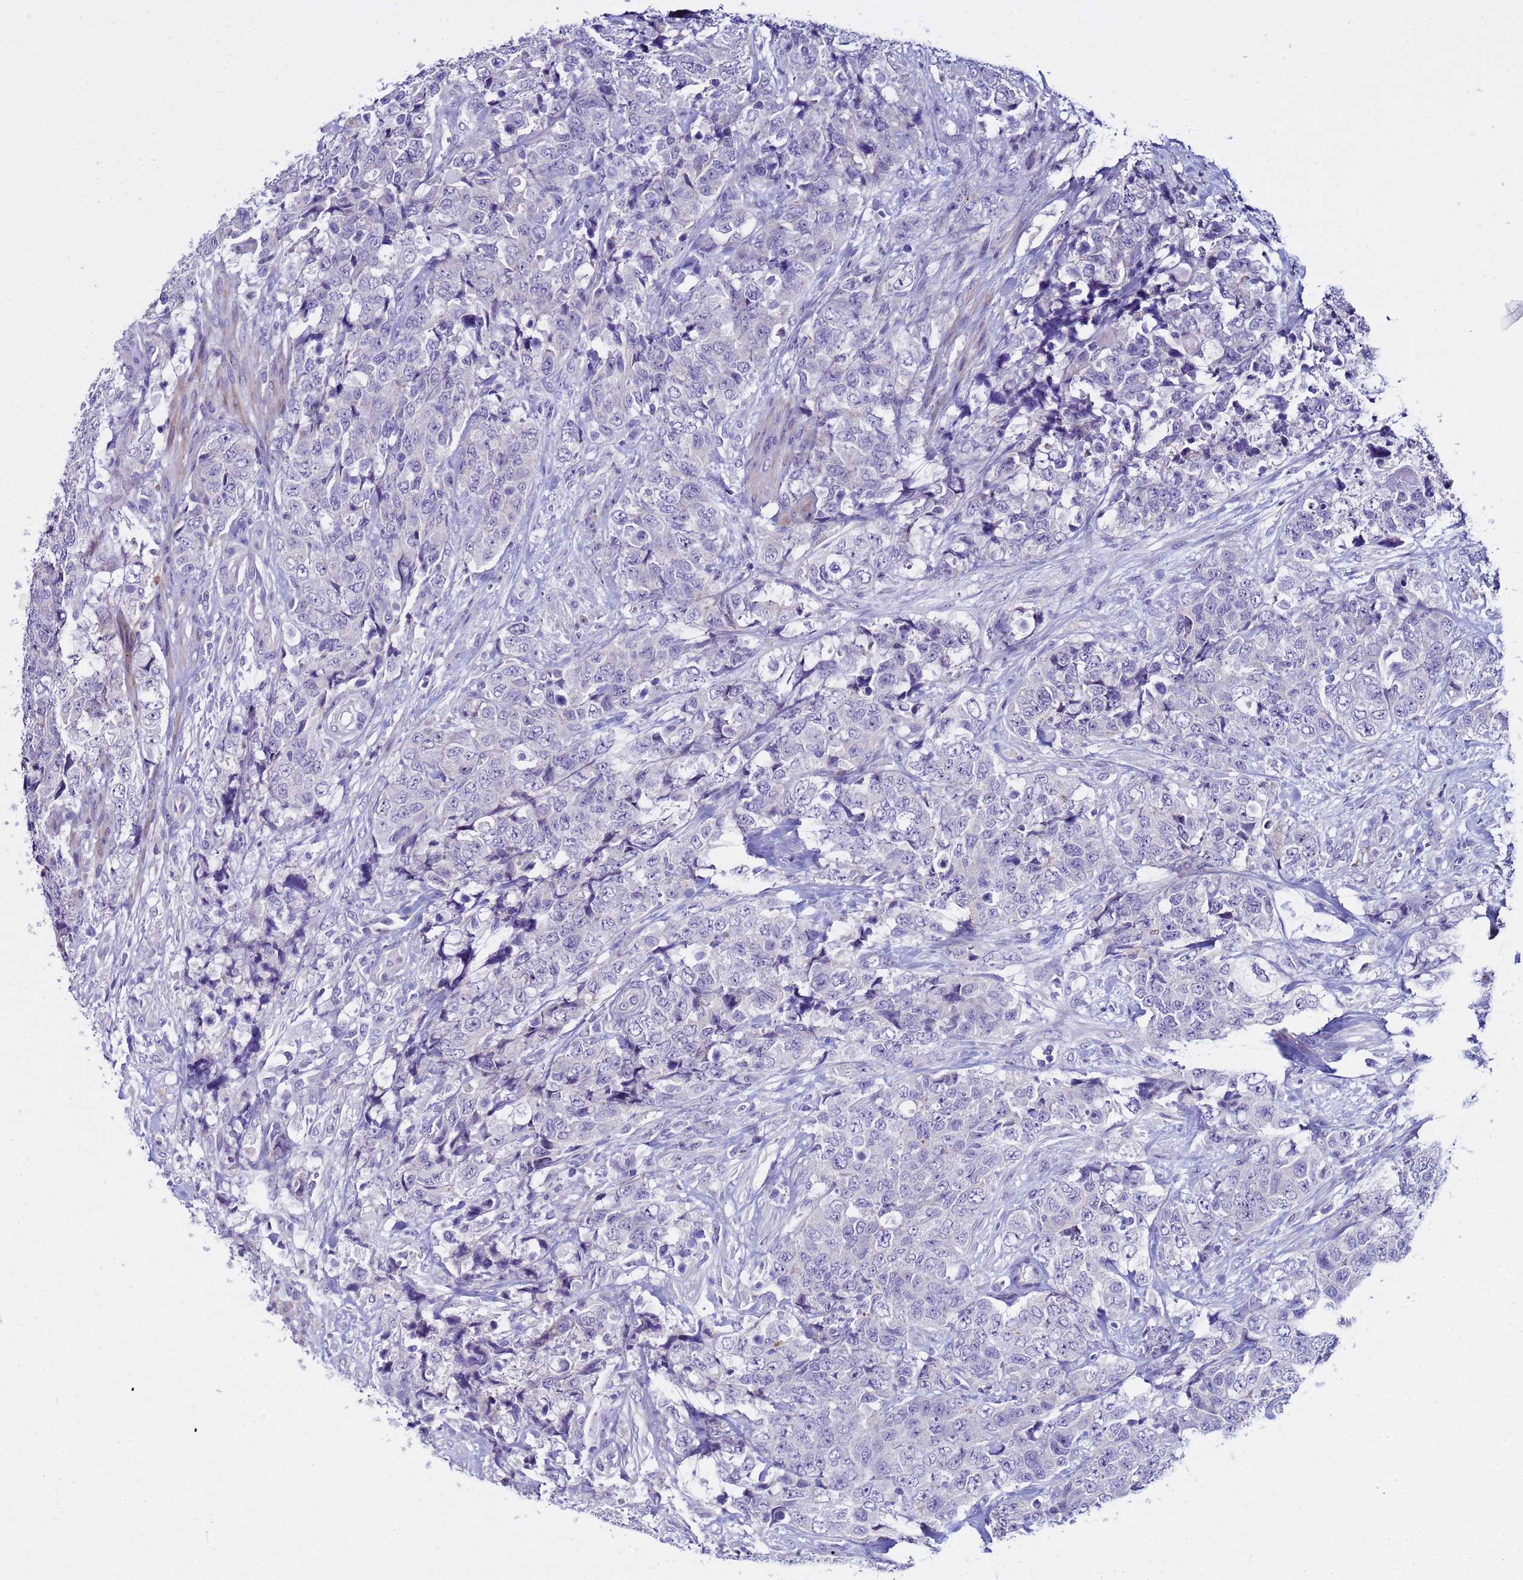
{"staining": {"intensity": "negative", "quantity": "none", "location": "none"}, "tissue": "urothelial cancer", "cell_type": "Tumor cells", "image_type": "cancer", "snomed": [{"axis": "morphology", "description": "Urothelial carcinoma, High grade"}, {"axis": "topography", "description": "Urinary bladder"}], "caption": "High magnification brightfield microscopy of urothelial cancer stained with DAB (brown) and counterstained with hematoxylin (blue): tumor cells show no significant positivity.", "gene": "IGSF11", "patient": {"sex": "female", "age": 78}}